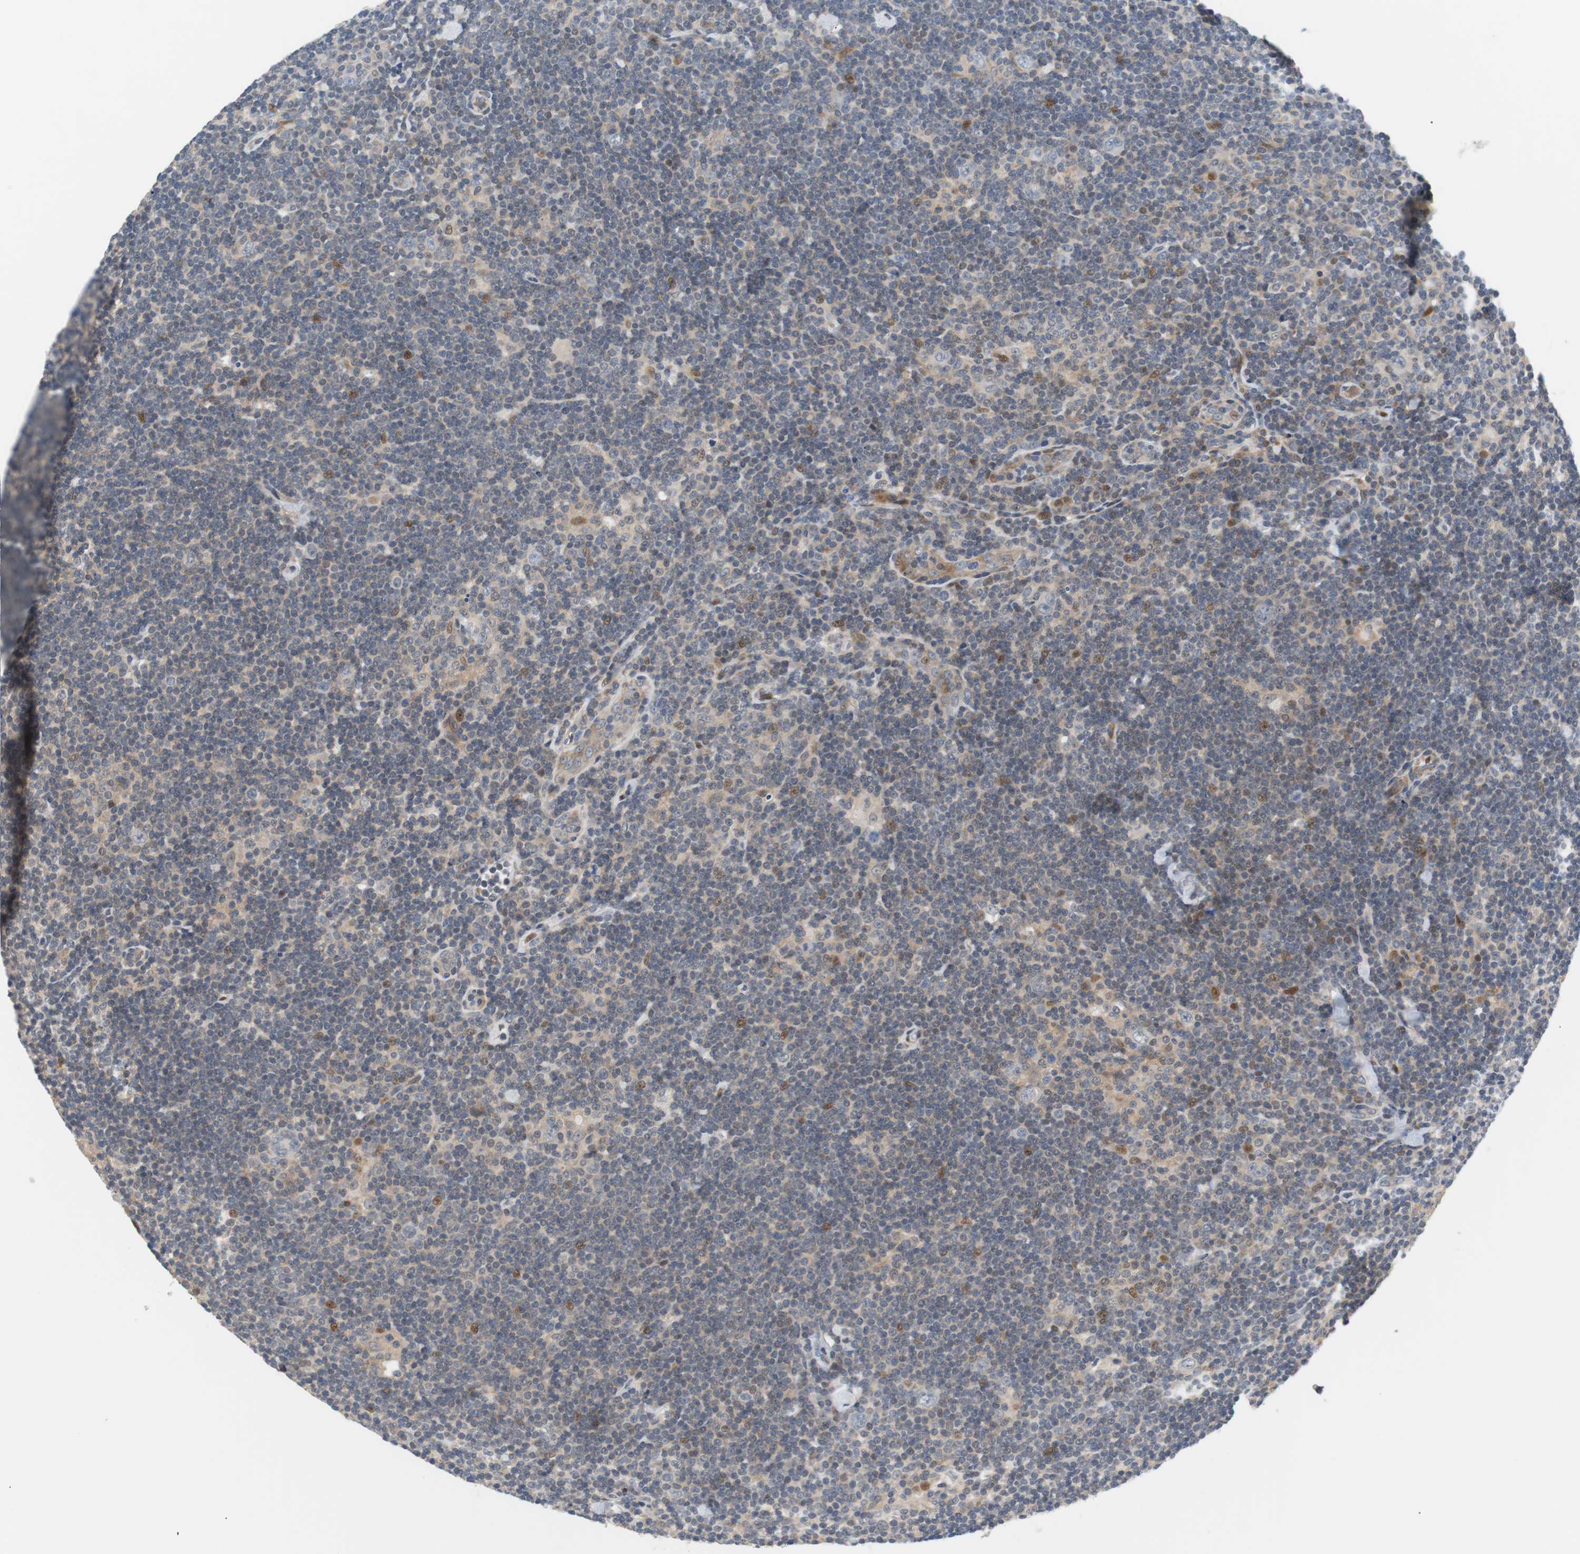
{"staining": {"intensity": "negative", "quantity": "none", "location": "none"}, "tissue": "lymphoma", "cell_type": "Tumor cells", "image_type": "cancer", "snomed": [{"axis": "morphology", "description": "Hodgkin's disease, NOS"}, {"axis": "topography", "description": "Lymph node"}], "caption": "IHC photomicrograph of neoplastic tissue: human lymphoma stained with DAB reveals no significant protein staining in tumor cells. (DAB IHC visualized using brightfield microscopy, high magnification).", "gene": "MAP2K4", "patient": {"sex": "female", "age": 57}}